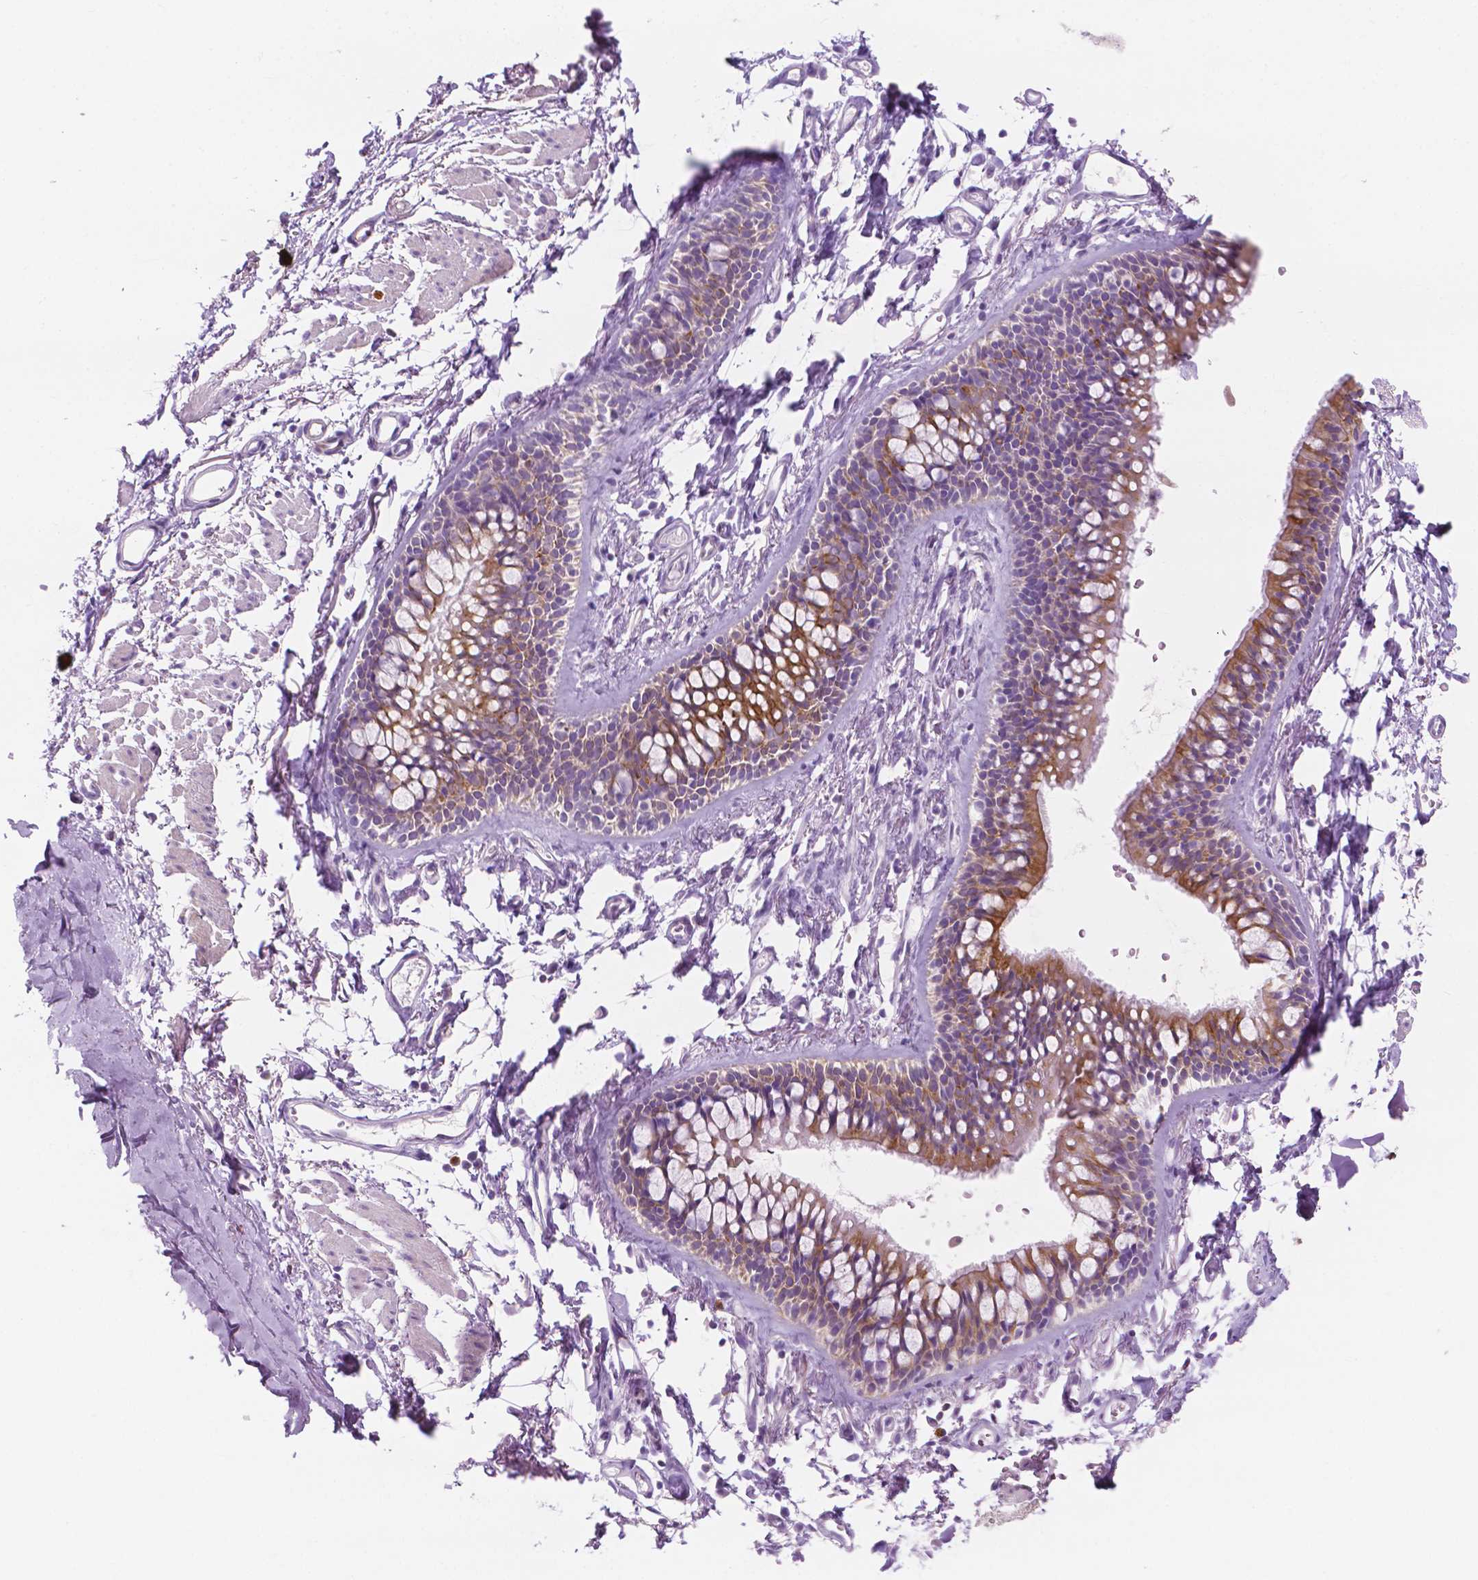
{"staining": {"intensity": "negative", "quantity": "none", "location": "none"}, "tissue": "soft tissue", "cell_type": "Fibroblasts", "image_type": "normal", "snomed": [{"axis": "morphology", "description": "Normal tissue, NOS"}, {"axis": "topography", "description": "Cartilage tissue"}, {"axis": "topography", "description": "Bronchus"}], "caption": "IHC of benign human soft tissue reveals no expression in fibroblasts. (Stains: DAB (3,3'-diaminobenzidine) IHC with hematoxylin counter stain, Microscopy: brightfield microscopy at high magnification).", "gene": "EPPK1", "patient": {"sex": "female", "age": 79}}